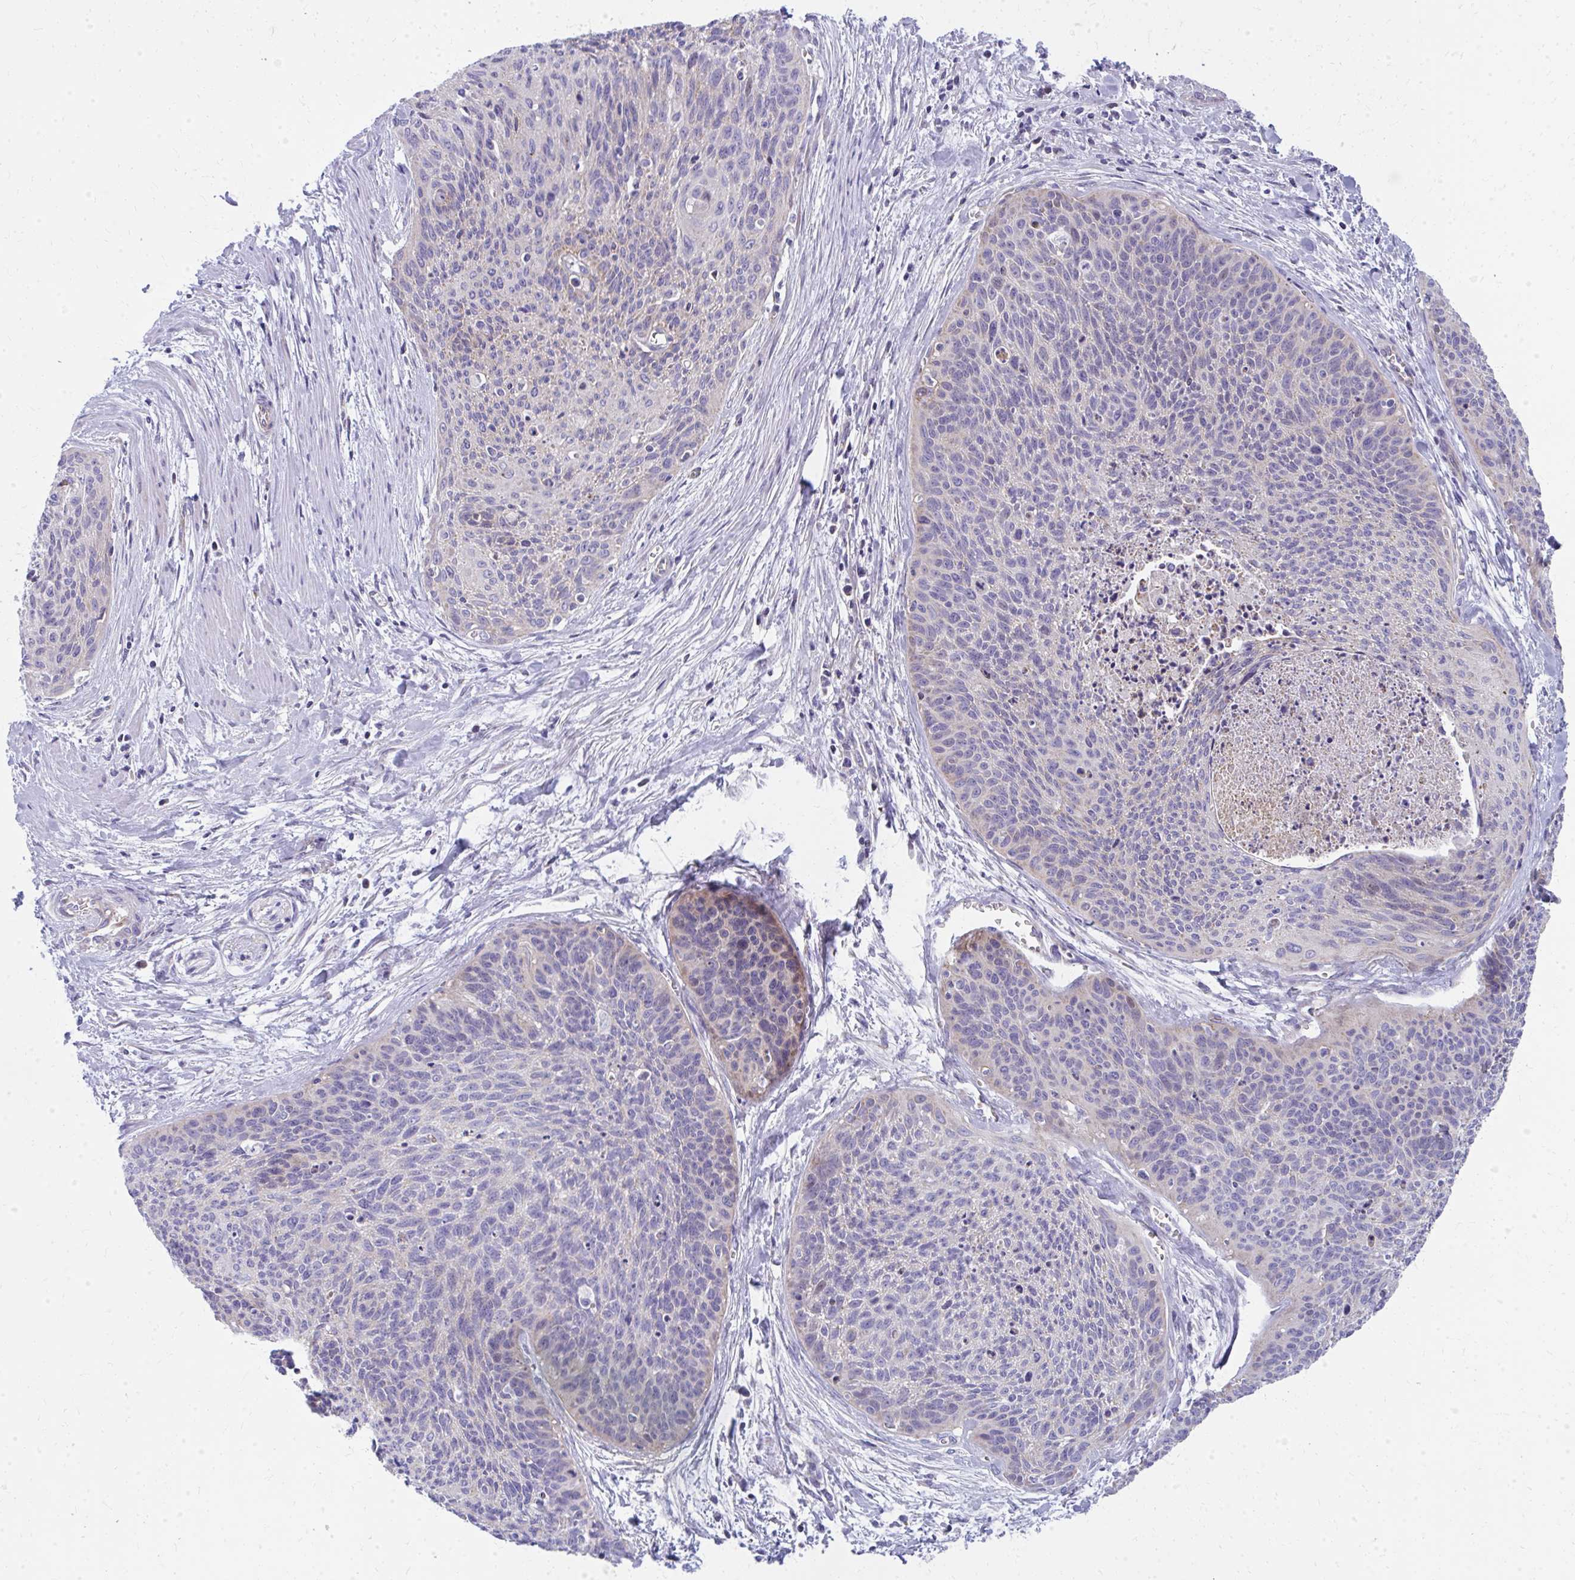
{"staining": {"intensity": "weak", "quantity": "<25%", "location": "cytoplasmic/membranous"}, "tissue": "cervical cancer", "cell_type": "Tumor cells", "image_type": "cancer", "snomed": [{"axis": "morphology", "description": "Squamous cell carcinoma, NOS"}, {"axis": "topography", "description": "Cervix"}], "caption": "Immunohistochemical staining of squamous cell carcinoma (cervical) displays no significant positivity in tumor cells.", "gene": "IL37", "patient": {"sex": "female", "age": 55}}